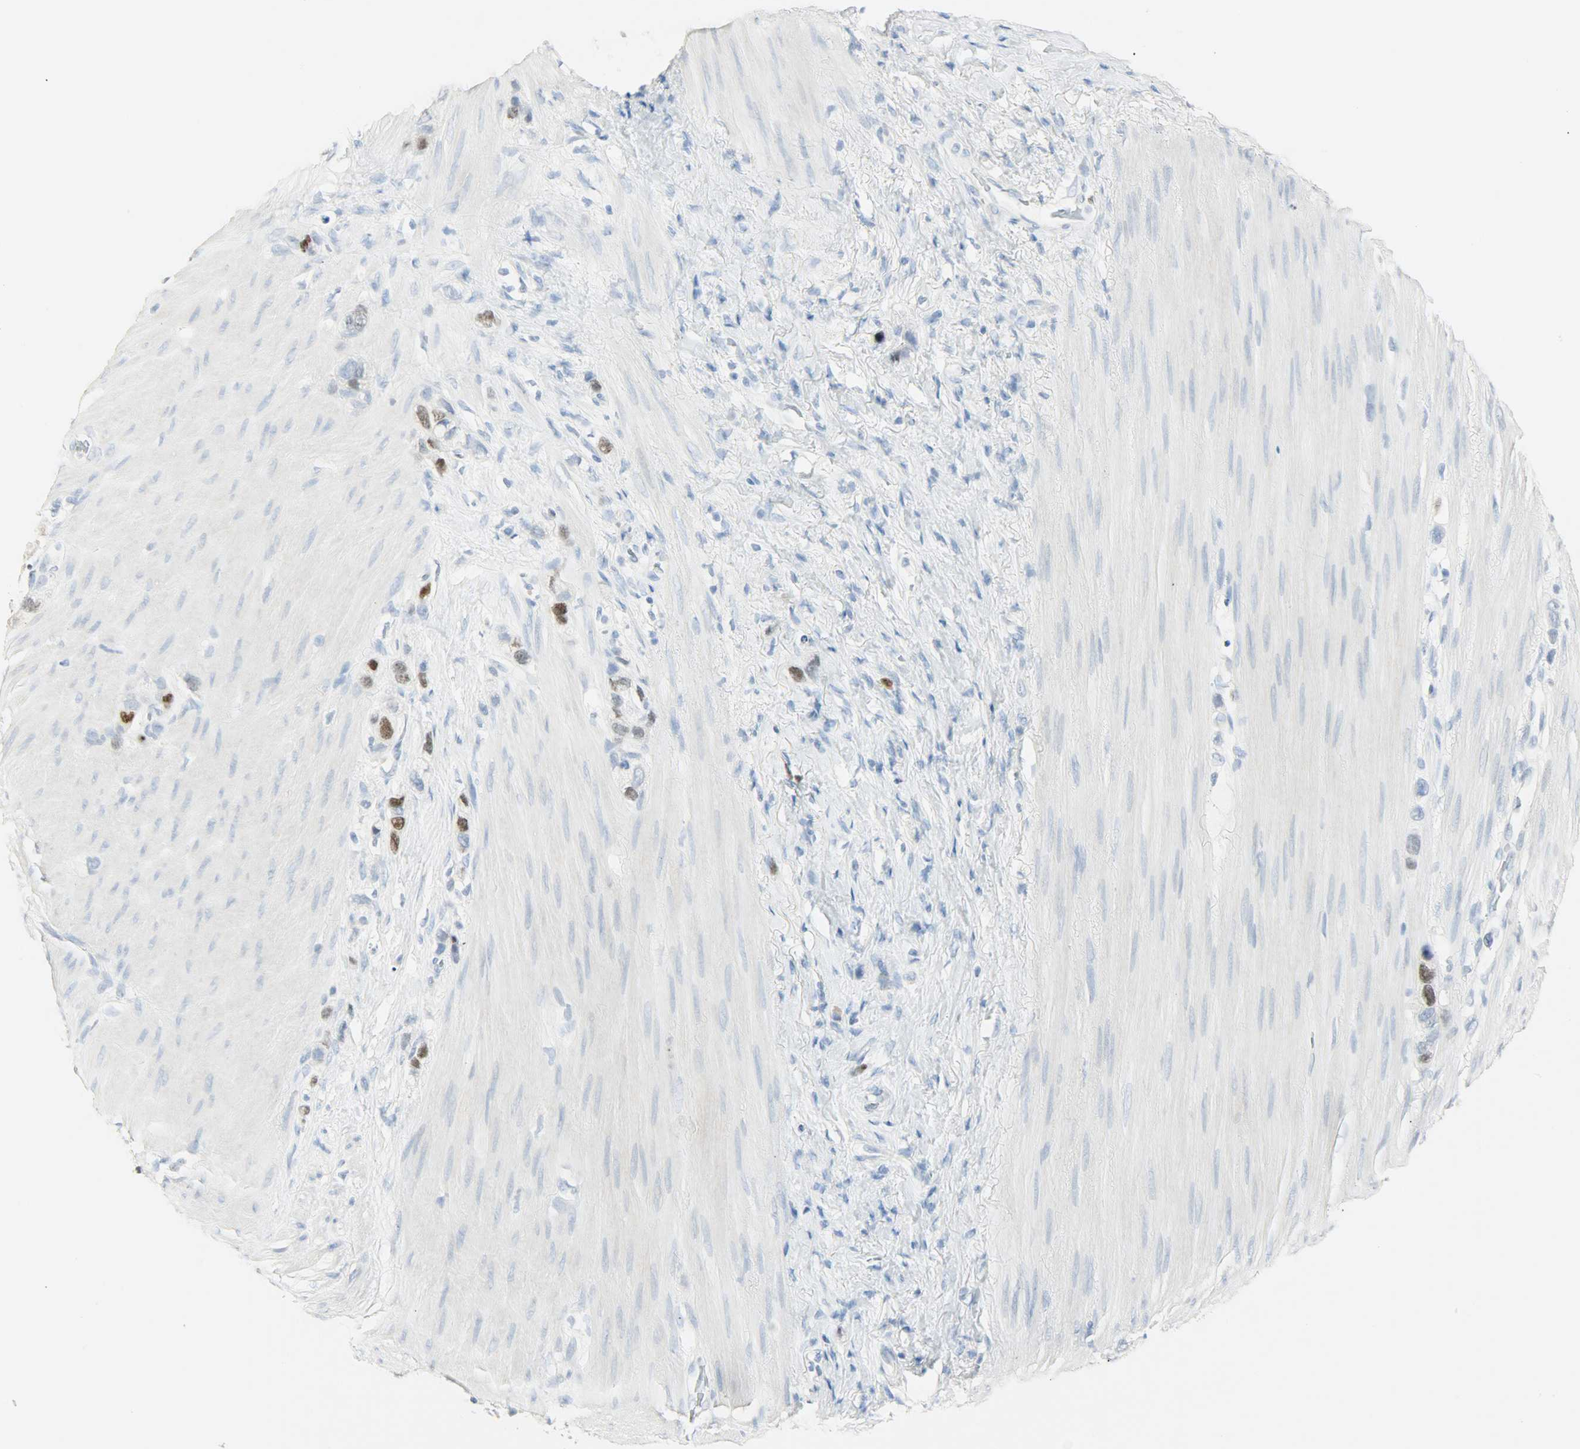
{"staining": {"intensity": "moderate", "quantity": "<25%", "location": "nuclear"}, "tissue": "stomach cancer", "cell_type": "Tumor cells", "image_type": "cancer", "snomed": [{"axis": "morphology", "description": "Normal tissue, NOS"}, {"axis": "morphology", "description": "Adenocarcinoma, NOS"}, {"axis": "morphology", "description": "Adenocarcinoma, High grade"}, {"axis": "topography", "description": "Stomach, upper"}, {"axis": "topography", "description": "Stomach"}], "caption": "Protein analysis of stomach adenocarcinoma tissue exhibits moderate nuclear staining in about <25% of tumor cells.", "gene": "HELLS", "patient": {"sex": "female", "age": 65}}